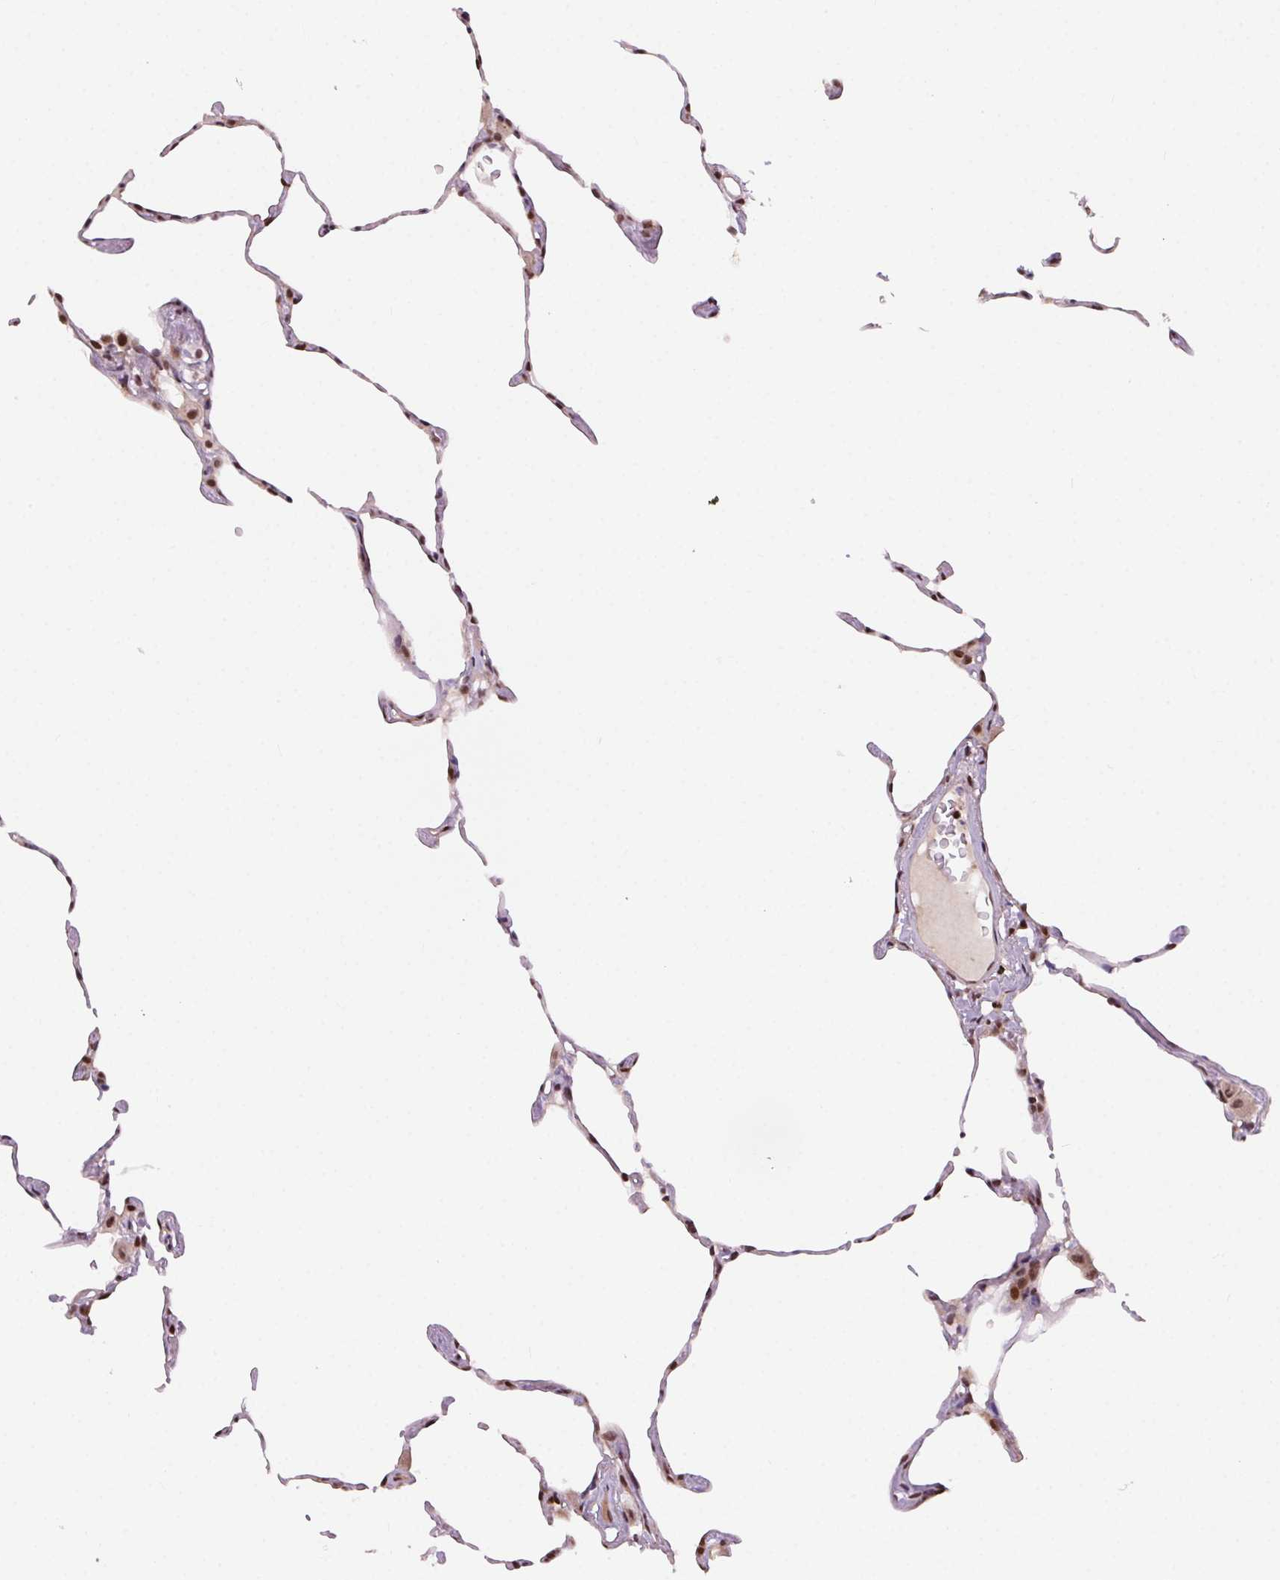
{"staining": {"intensity": "moderate", "quantity": "25%-75%", "location": "nuclear"}, "tissue": "lung", "cell_type": "Alveolar cells", "image_type": "normal", "snomed": [{"axis": "morphology", "description": "Normal tissue, NOS"}, {"axis": "topography", "description": "Lung"}], "caption": "Immunohistochemistry histopathology image of normal human lung stained for a protein (brown), which exhibits medium levels of moderate nuclear staining in about 25%-75% of alveolar cells.", "gene": "RAD23A", "patient": {"sex": "female", "age": 57}}